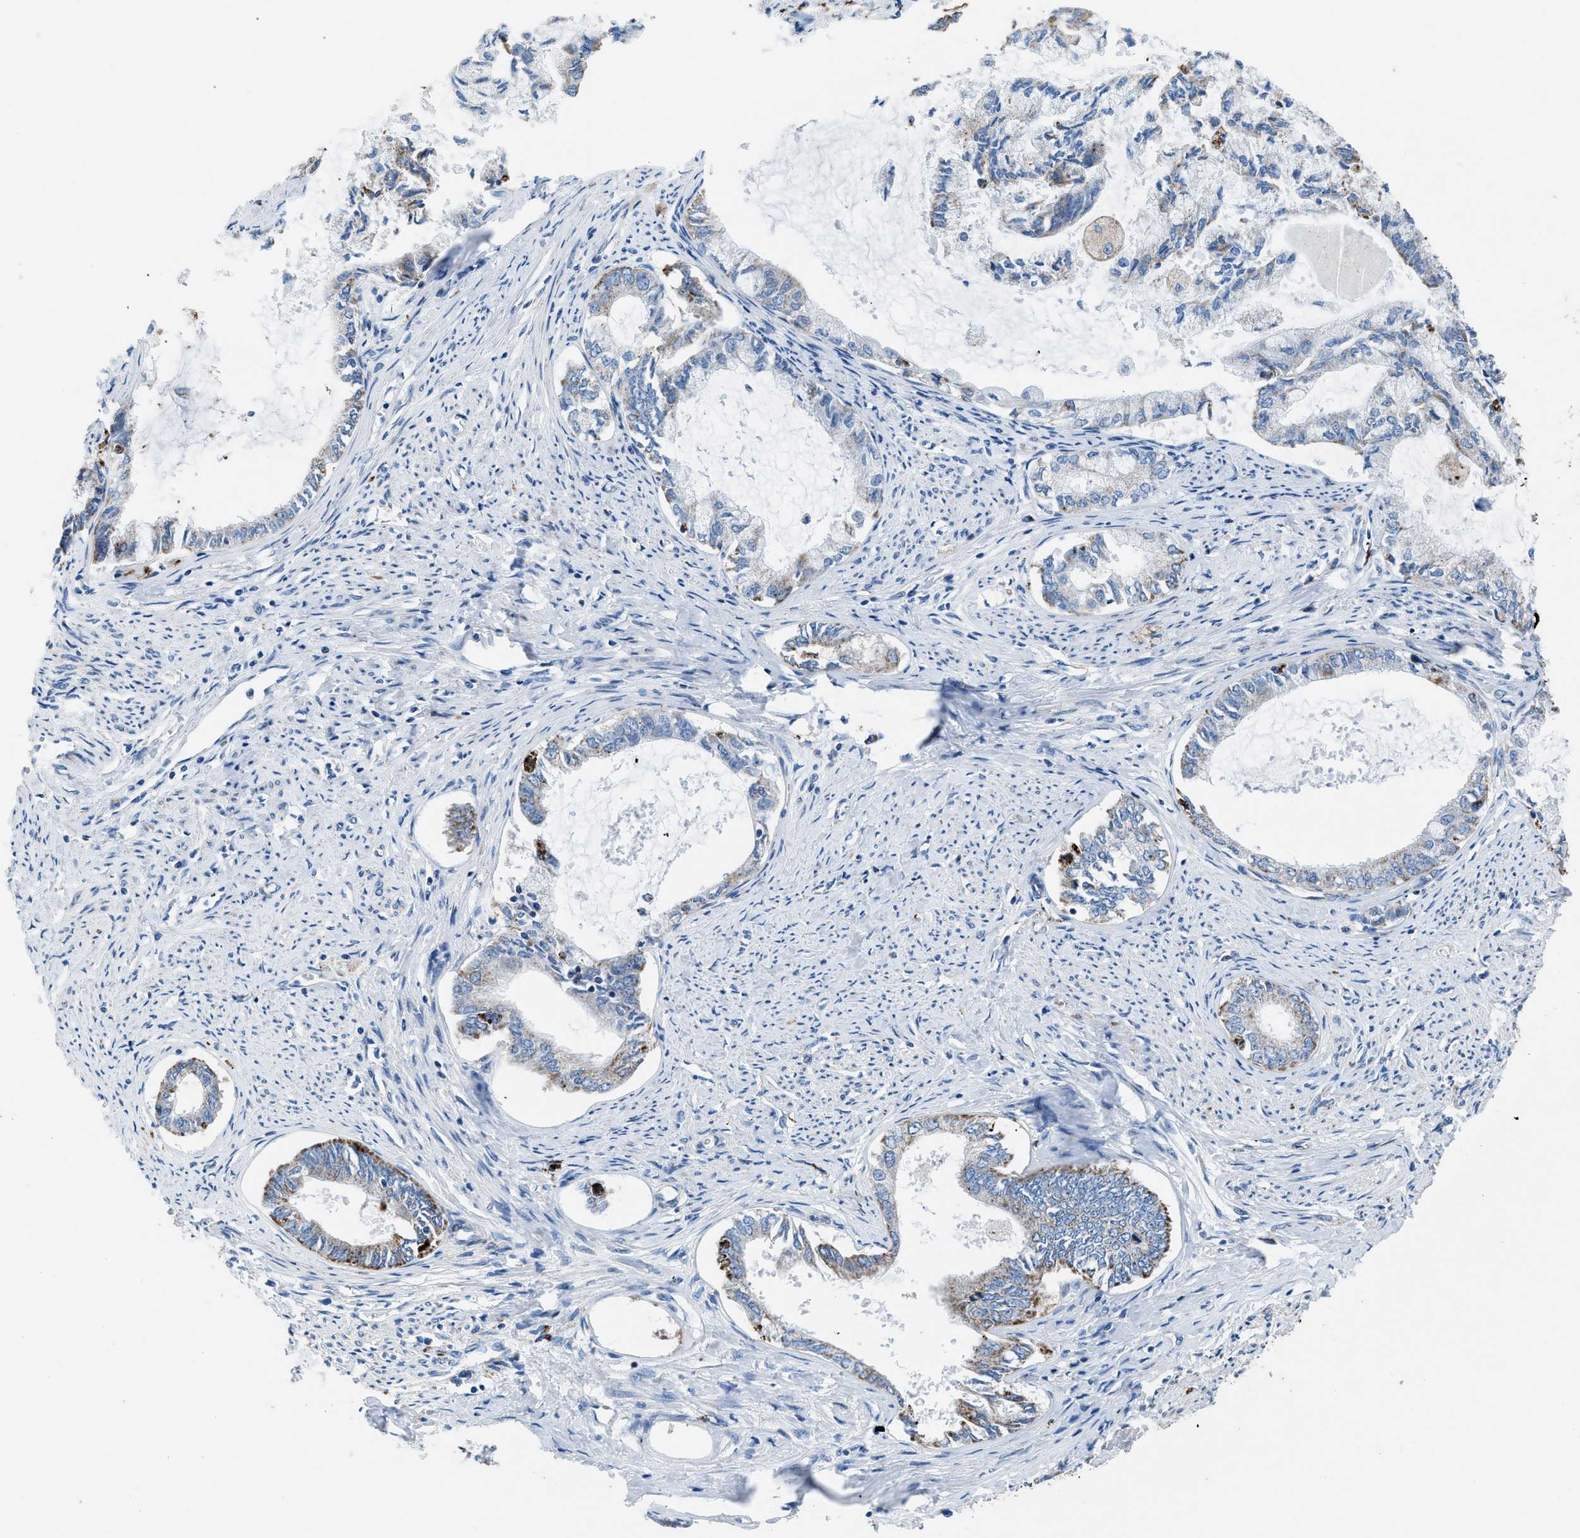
{"staining": {"intensity": "moderate", "quantity": ">75%", "location": "cytoplasmic/membranous"}, "tissue": "endometrial cancer", "cell_type": "Tumor cells", "image_type": "cancer", "snomed": [{"axis": "morphology", "description": "Adenocarcinoma, NOS"}, {"axis": "topography", "description": "Endometrium"}], "caption": "Approximately >75% of tumor cells in human adenocarcinoma (endometrial) display moderate cytoplasmic/membranous protein expression as visualized by brown immunohistochemical staining.", "gene": "ZDHHC3", "patient": {"sex": "female", "age": 86}}